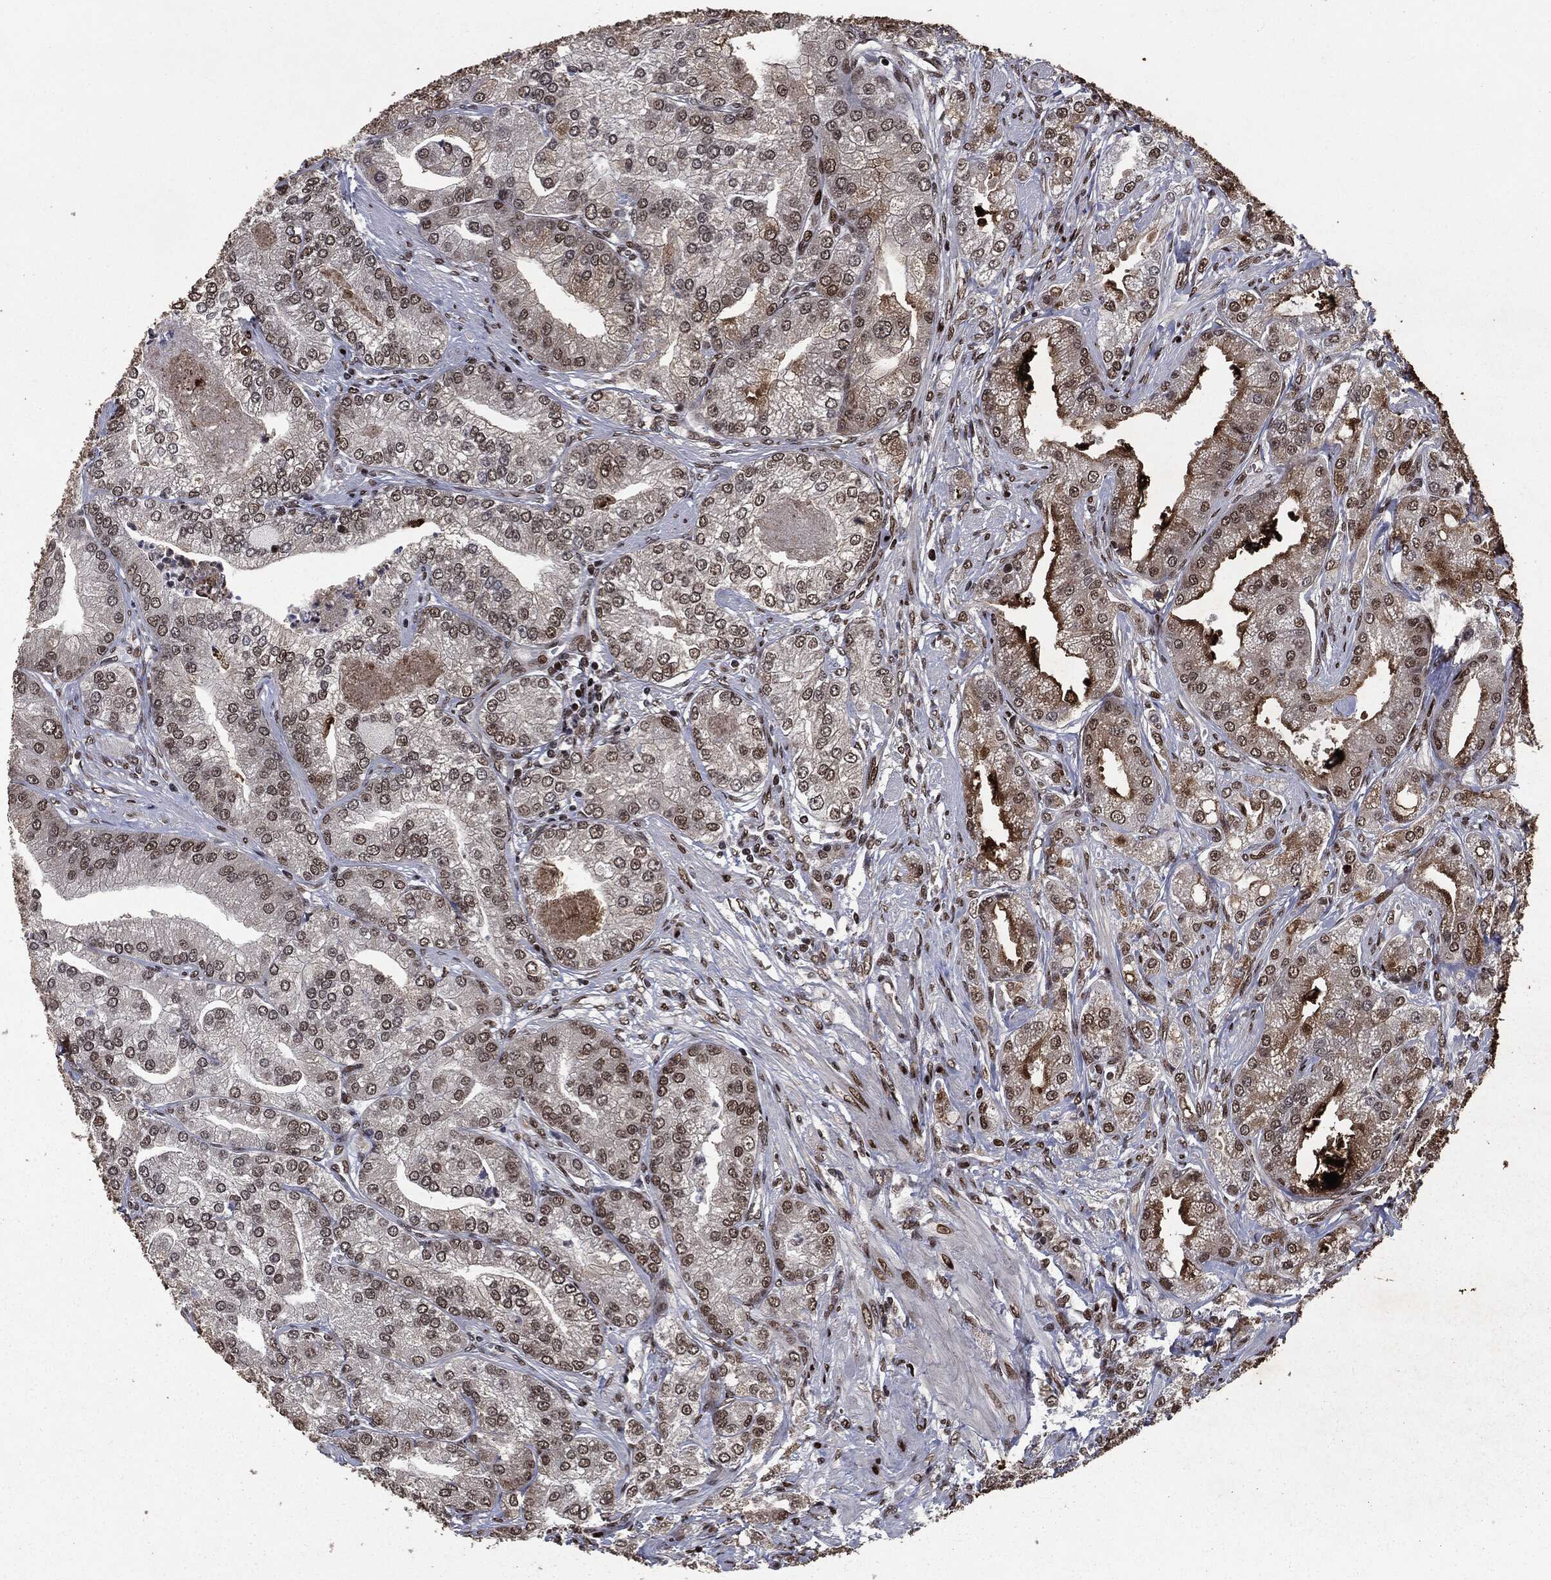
{"staining": {"intensity": "strong", "quantity": "<25%", "location": "nuclear"}, "tissue": "prostate cancer", "cell_type": "Tumor cells", "image_type": "cancer", "snomed": [{"axis": "morphology", "description": "Adenocarcinoma, High grade"}, {"axis": "topography", "description": "Prostate"}], "caption": "IHC photomicrograph of neoplastic tissue: prostate high-grade adenocarcinoma stained using IHC exhibits medium levels of strong protein expression localized specifically in the nuclear of tumor cells, appearing as a nuclear brown color.", "gene": "DVL2", "patient": {"sex": "male", "age": 61}}